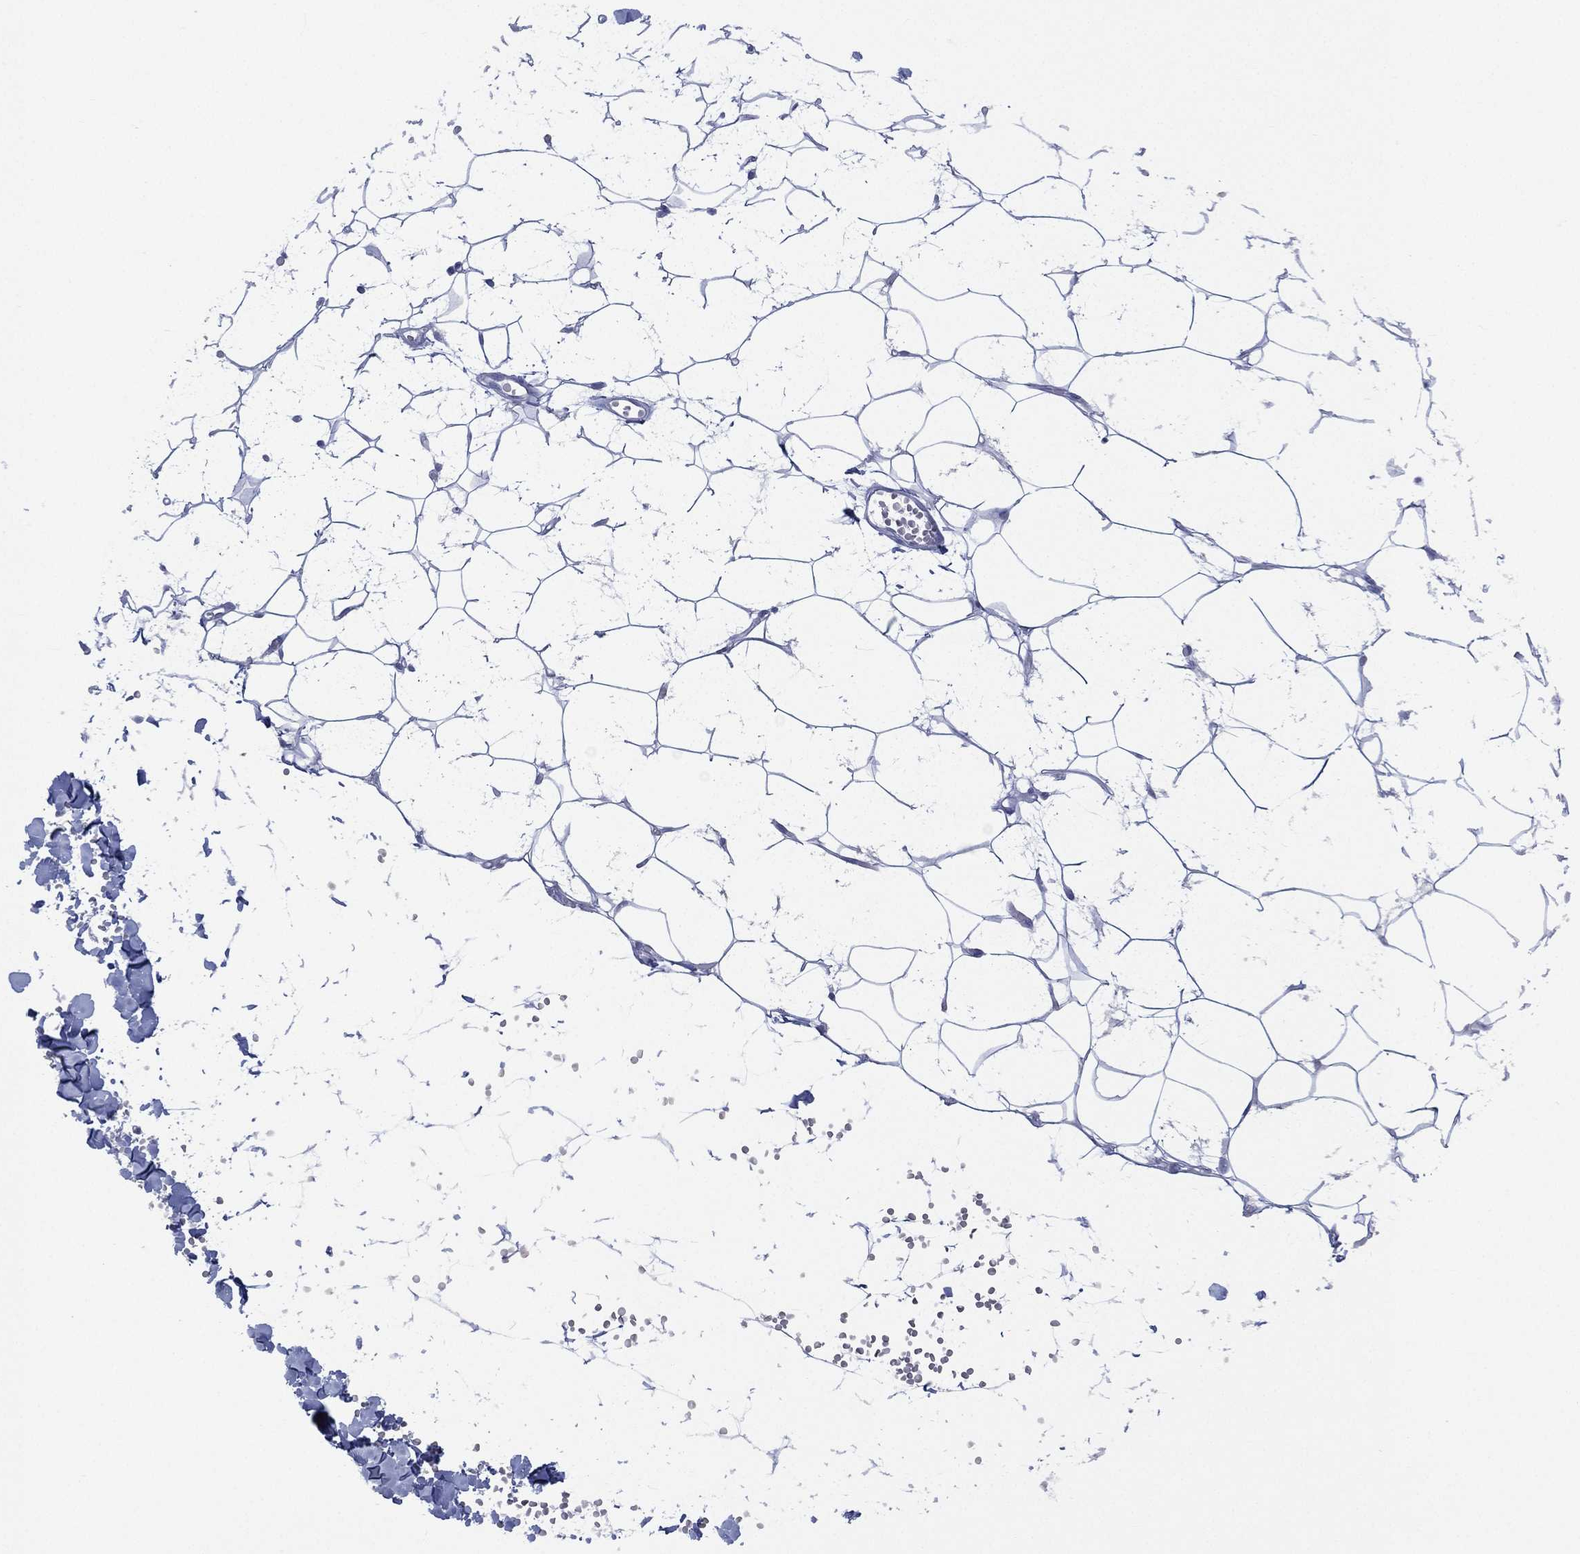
{"staining": {"intensity": "negative", "quantity": "none", "location": "none"}, "tissue": "adipose tissue", "cell_type": "Adipocytes", "image_type": "normal", "snomed": [{"axis": "morphology", "description": "Normal tissue, NOS"}, {"axis": "topography", "description": "Breast"}], "caption": "A high-resolution micrograph shows IHC staining of normal adipose tissue, which displays no significant expression in adipocytes. The staining was performed using DAB (3,3'-diaminobenzidine) to visualize the protein expression in brown, while the nuclei were stained in blue with hematoxylin (Magnification: 20x).", "gene": "KRT35", "patient": {"sex": "female", "age": 49}}